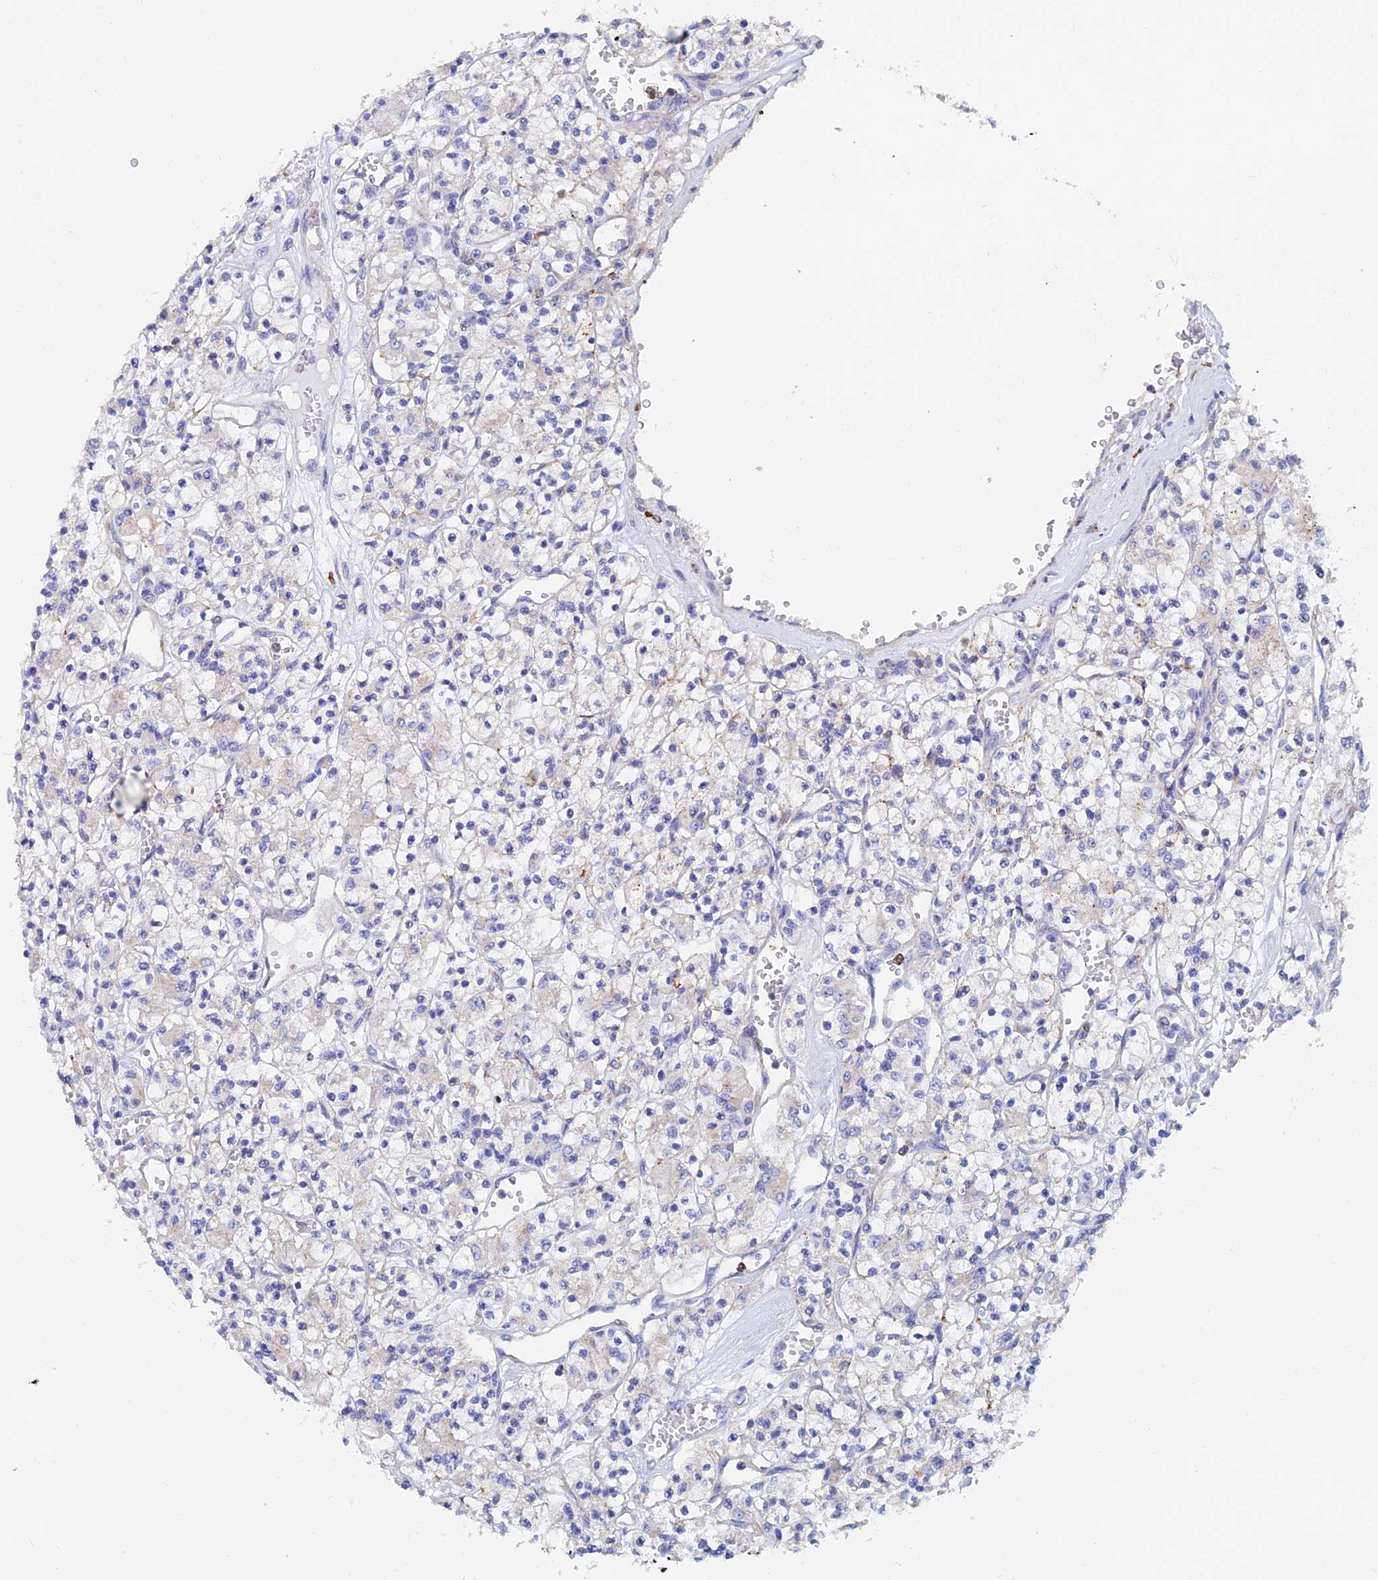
{"staining": {"intensity": "weak", "quantity": "<25%", "location": "cytoplasmic/membranous"}, "tissue": "renal cancer", "cell_type": "Tumor cells", "image_type": "cancer", "snomed": [{"axis": "morphology", "description": "Adenocarcinoma, NOS"}, {"axis": "topography", "description": "Kidney"}], "caption": "IHC photomicrograph of renal cancer (adenocarcinoma) stained for a protein (brown), which exhibits no expression in tumor cells.", "gene": "SPNS1", "patient": {"sex": "female", "age": 59}}